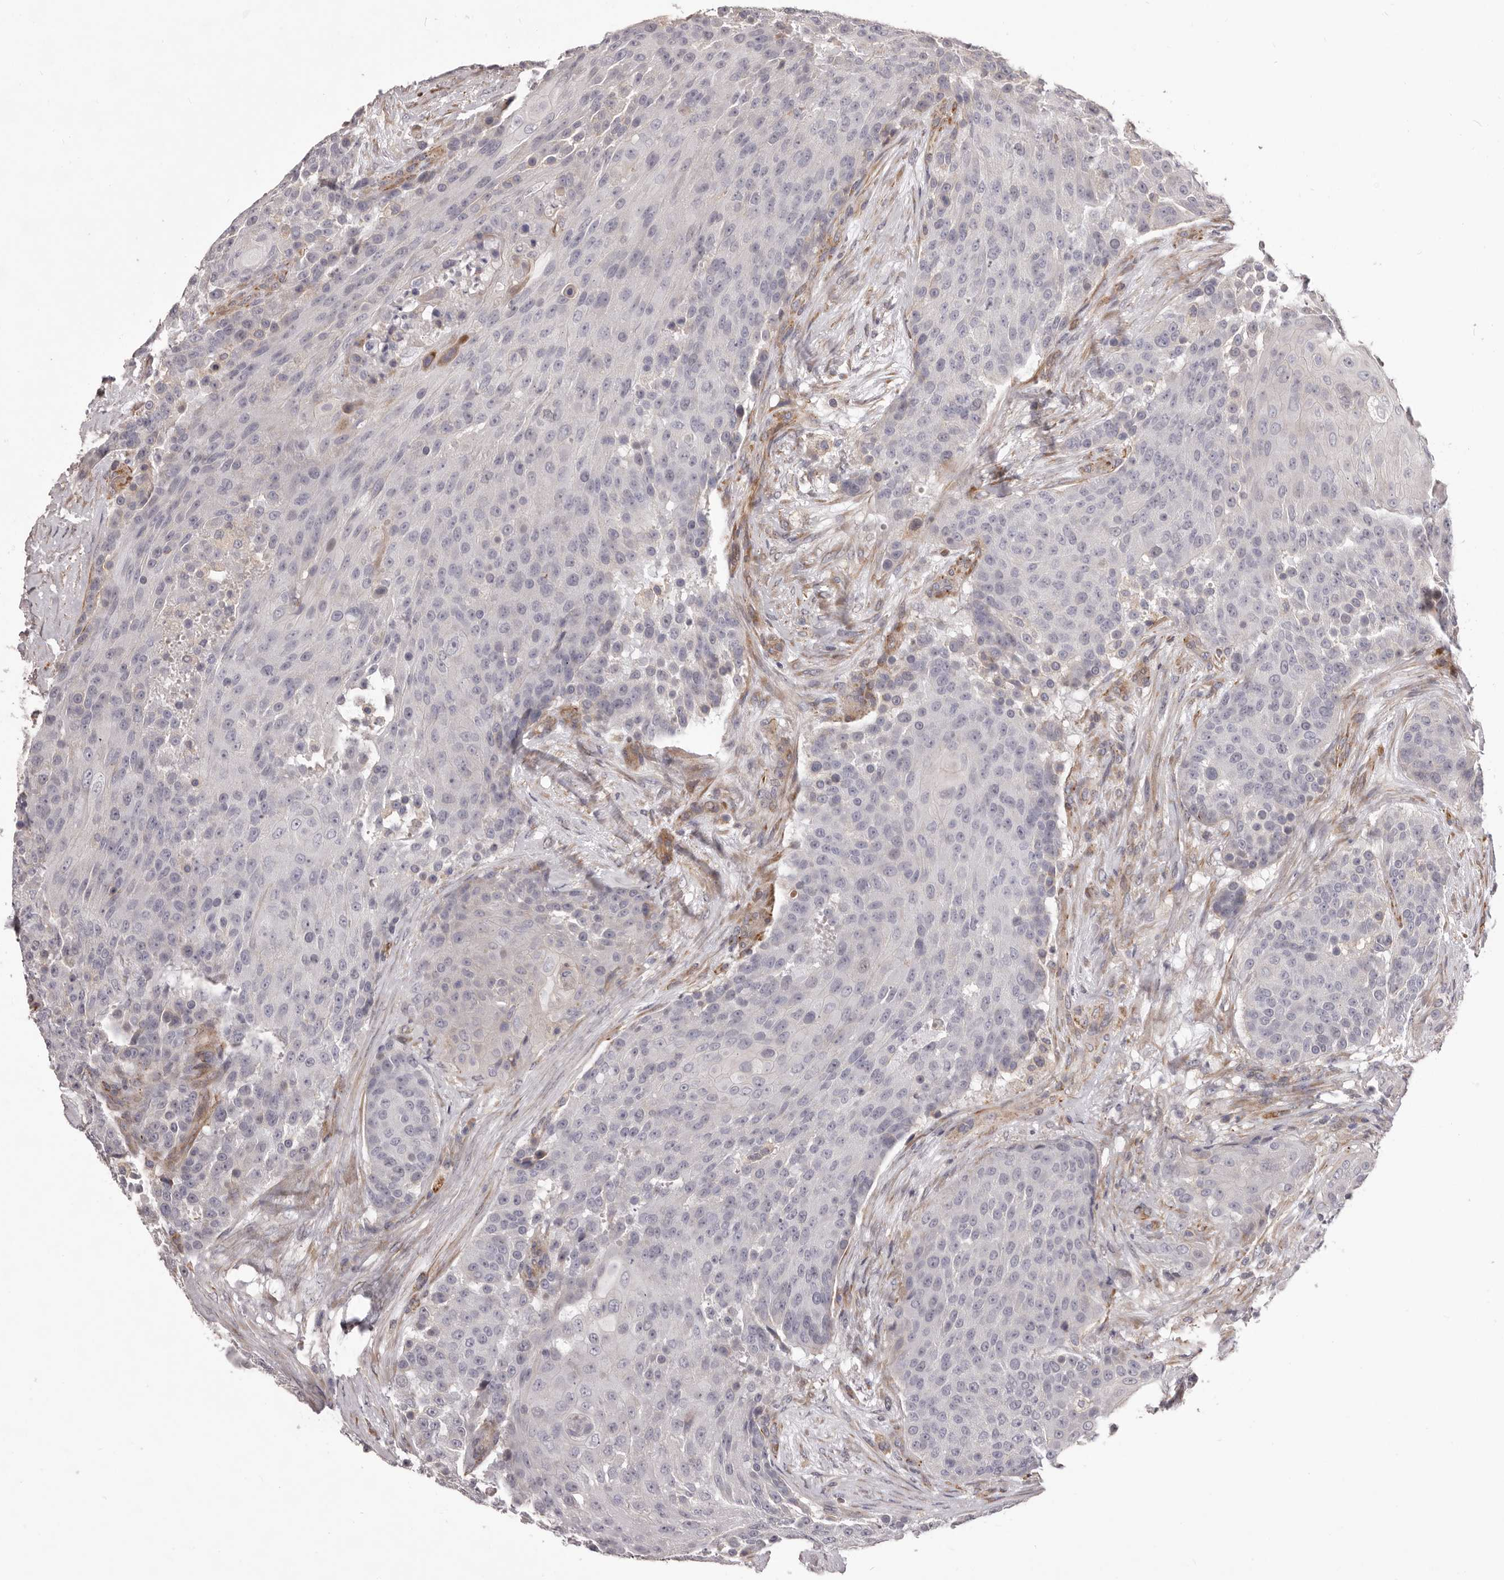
{"staining": {"intensity": "negative", "quantity": "none", "location": "none"}, "tissue": "urothelial cancer", "cell_type": "Tumor cells", "image_type": "cancer", "snomed": [{"axis": "morphology", "description": "Urothelial carcinoma, High grade"}, {"axis": "topography", "description": "Urinary bladder"}], "caption": "High-grade urothelial carcinoma stained for a protein using immunohistochemistry shows no expression tumor cells.", "gene": "ALPK1", "patient": {"sex": "female", "age": 63}}